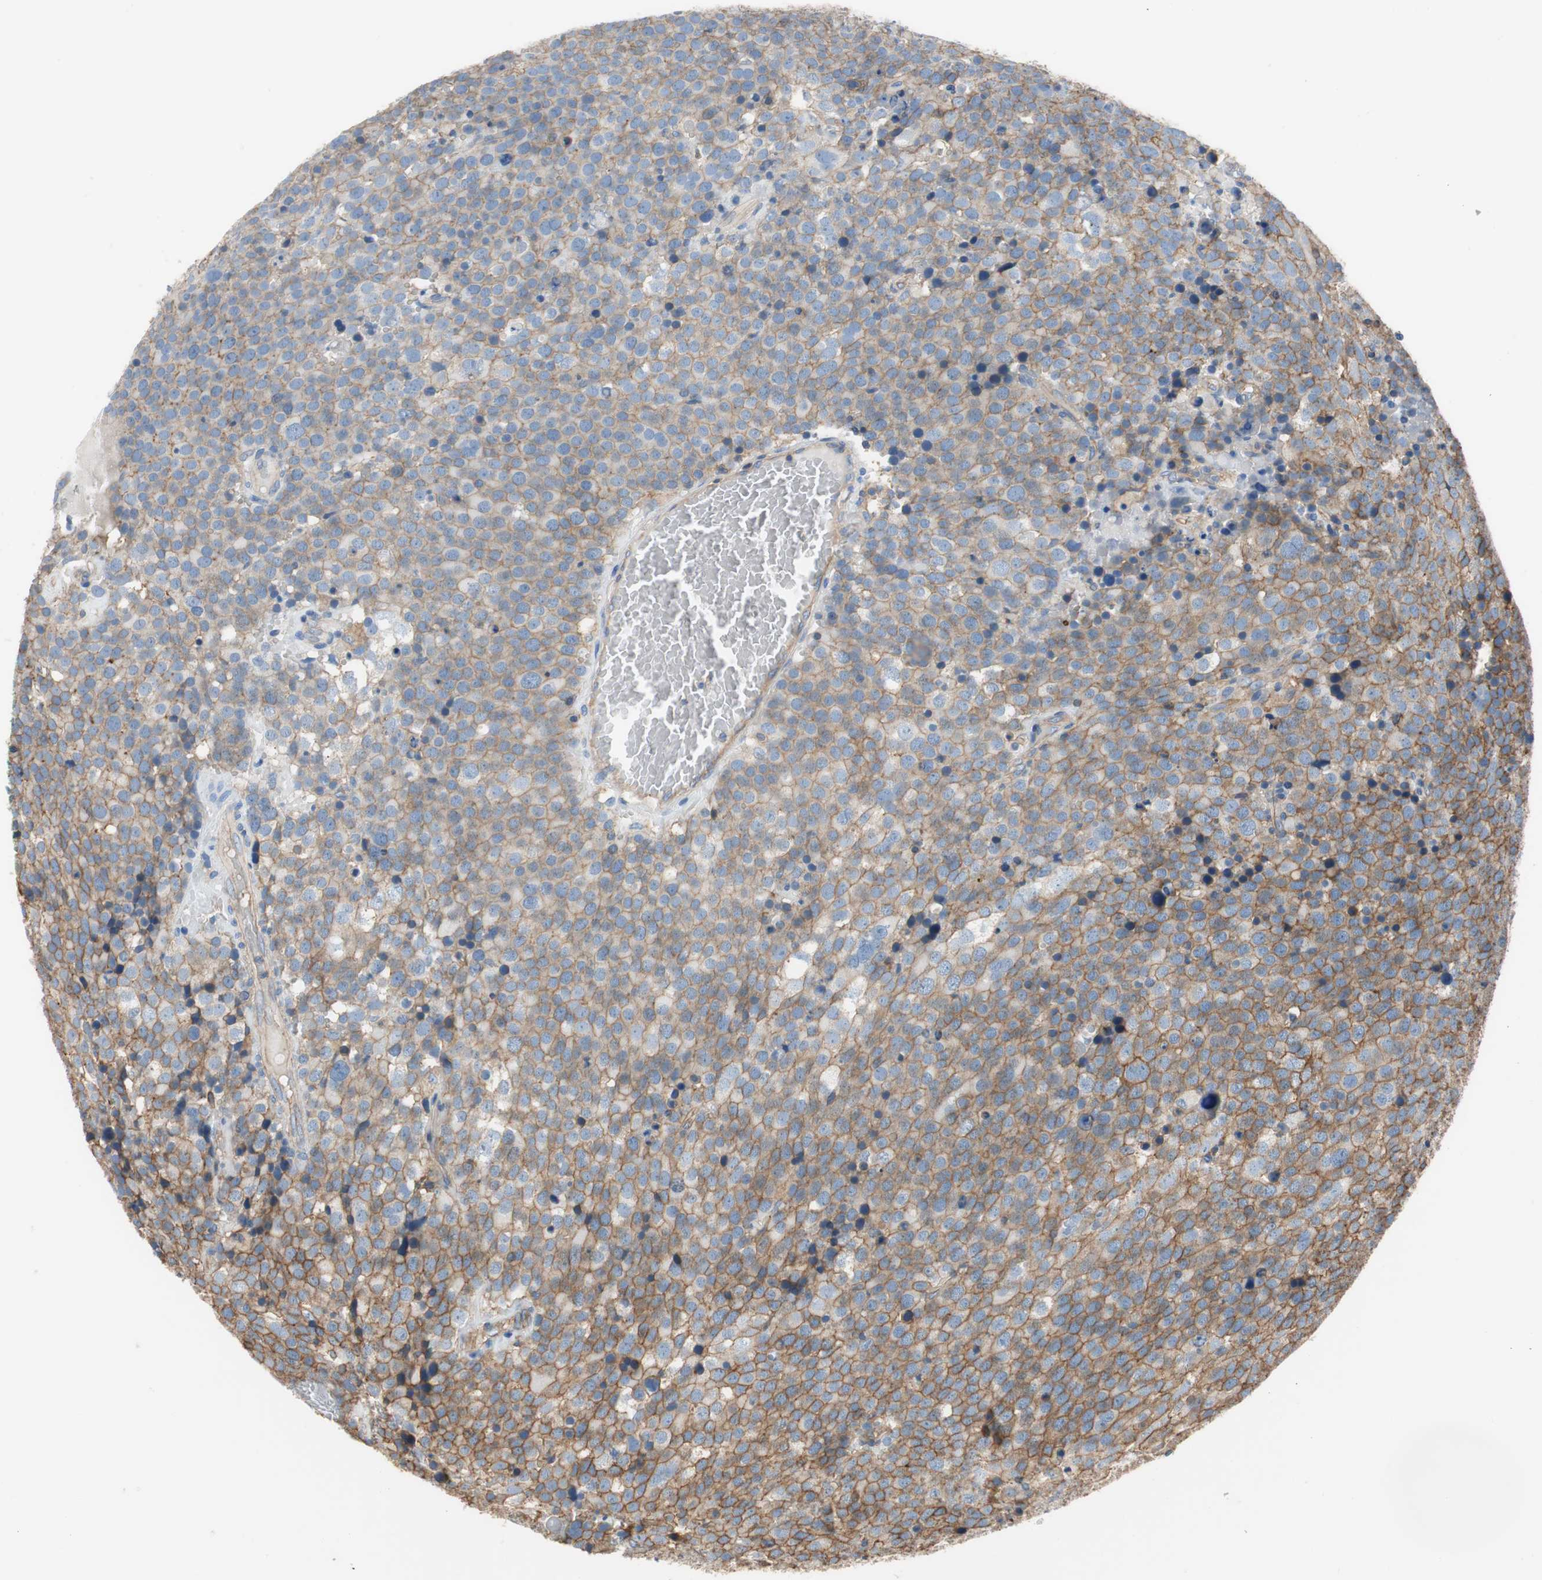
{"staining": {"intensity": "moderate", "quantity": ">75%", "location": "cytoplasmic/membranous"}, "tissue": "testis cancer", "cell_type": "Tumor cells", "image_type": "cancer", "snomed": [{"axis": "morphology", "description": "Seminoma, NOS"}, {"axis": "topography", "description": "Testis"}], "caption": "Immunohistochemistry photomicrograph of neoplastic tissue: human seminoma (testis) stained using immunohistochemistry exhibits medium levels of moderate protein expression localized specifically in the cytoplasmic/membranous of tumor cells, appearing as a cytoplasmic/membranous brown color.", "gene": "IL1RL1", "patient": {"sex": "male", "age": 71}}